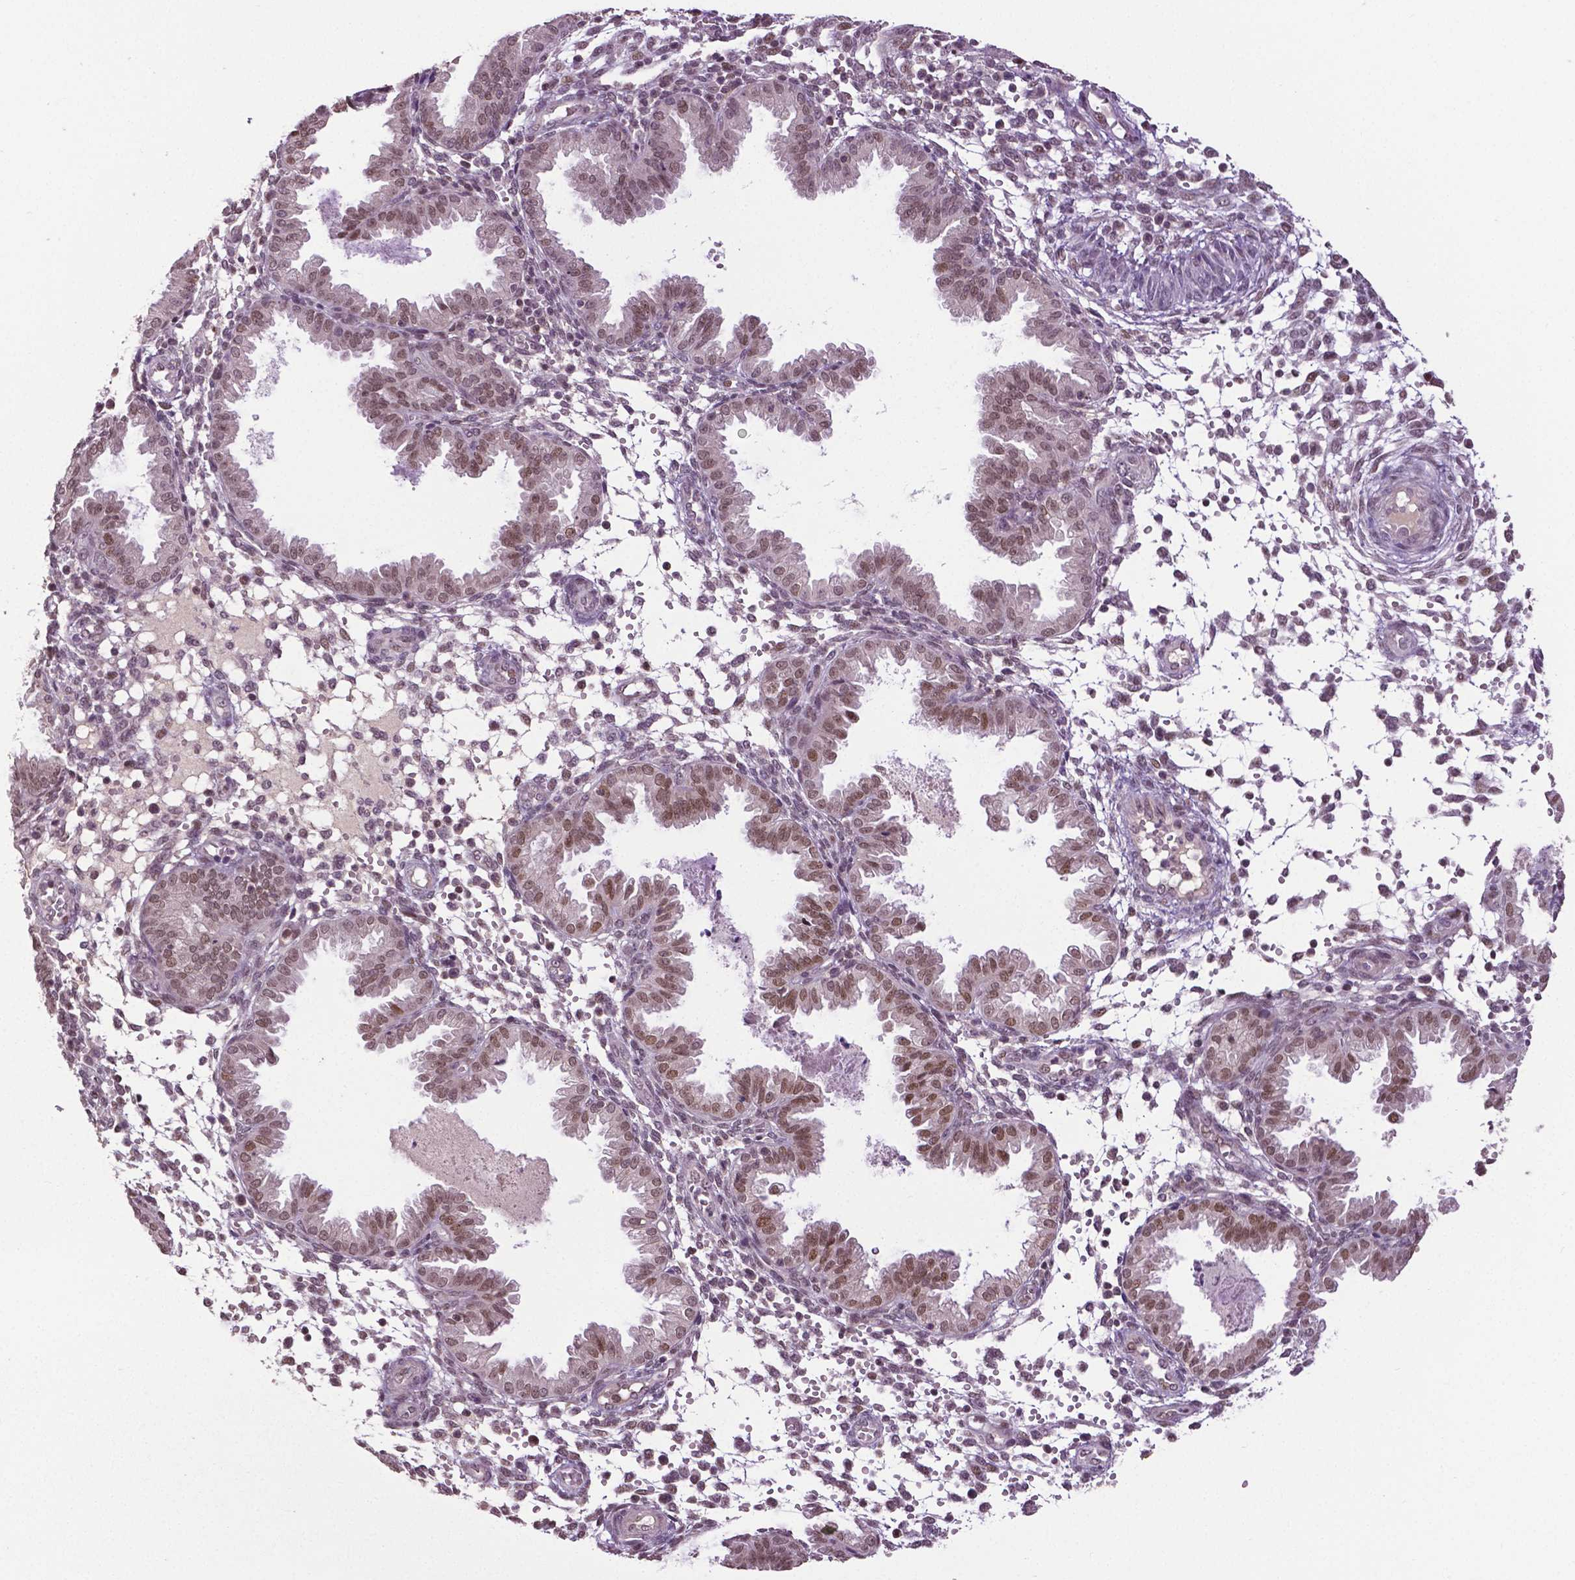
{"staining": {"intensity": "negative", "quantity": "none", "location": "none"}, "tissue": "endometrium", "cell_type": "Cells in endometrial stroma", "image_type": "normal", "snomed": [{"axis": "morphology", "description": "Normal tissue, NOS"}, {"axis": "topography", "description": "Endometrium"}], "caption": "High magnification brightfield microscopy of benign endometrium stained with DAB (3,3'-diaminobenzidine) (brown) and counterstained with hematoxylin (blue): cells in endometrial stroma show no significant expression.", "gene": "DLX5", "patient": {"sex": "female", "age": 33}}